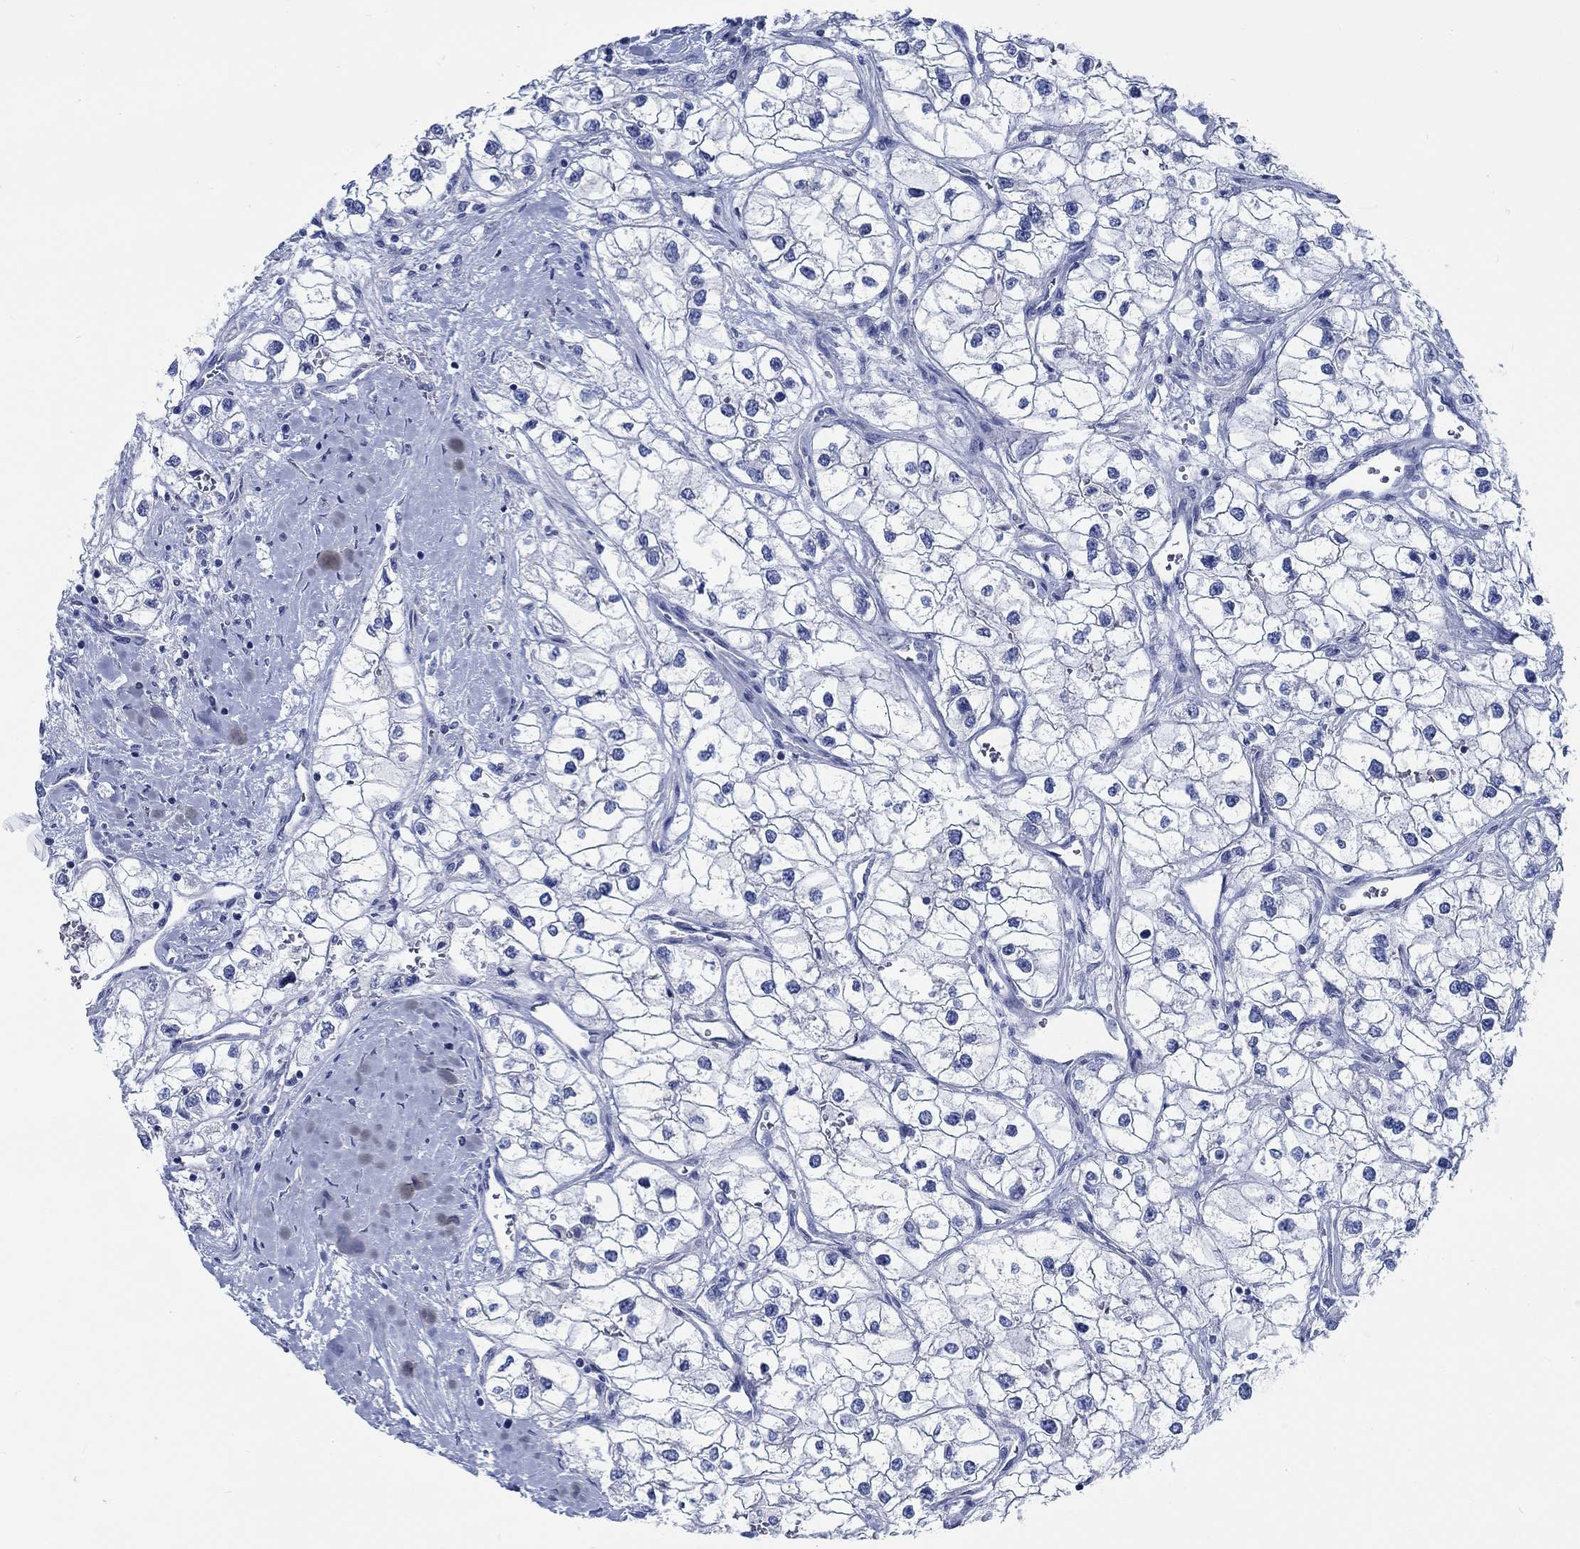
{"staining": {"intensity": "negative", "quantity": "none", "location": "none"}, "tissue": "renal cancer", "cell_type": "Tumor cells", "image_type": "cancer", "snomed": [{"axis": "morphology", "description": "Adenocarcinoma, NOS"}, {"axis": "topography", "description": "Kidney"}], "caption": "A histopathology image of adenocarcinoma (renal) stained for a protein shows no brown staining in tumor cells. (Stains: DAB immunohistochemistry with hematoxylin counter stain, Microscopy: brightfield microscopy at high magnification).", "gene": "SVEP1", "patient": {"sex": "male", "age": 59}}